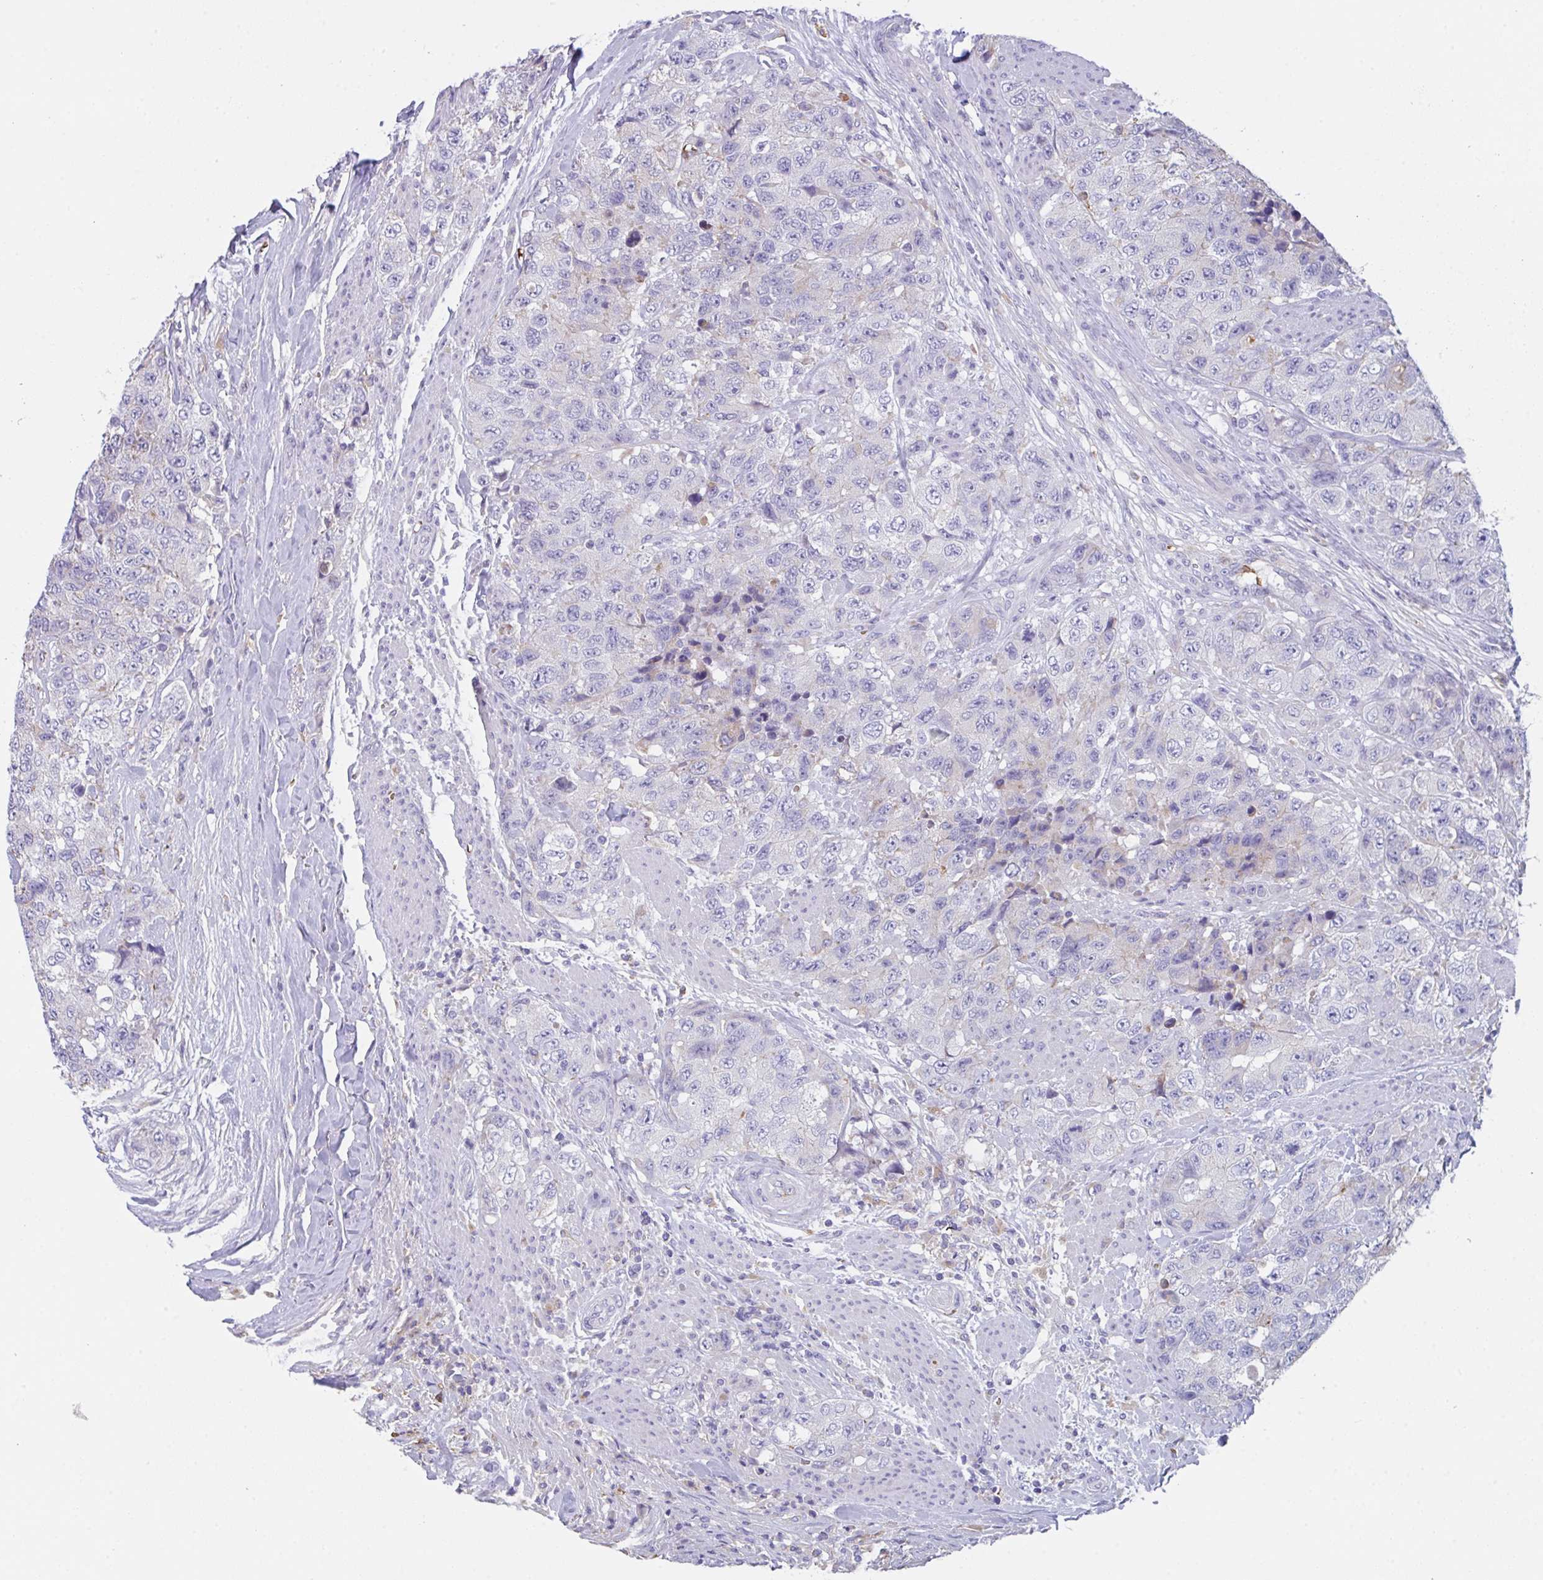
{"staining": {"intensity": "negative", "quantity": "none", "location": "none"}, "tissue": "urothelial cancer", "cell_type": "Tumor cells", "image_type": "cancer", "snomed": [{"axis": "morphology", "description": "Urothelial carcinoma, High grade"}, {"axis": "topography", "description": "Urinary bladder"}], "caption": "A photomicrograph of urothelial carcinoma (high-grade) stained for a protein demonstrates no brown staining in tumor cells.", "gene": "TFAP2C", "patient": {"sex": "female", "age": 78}}